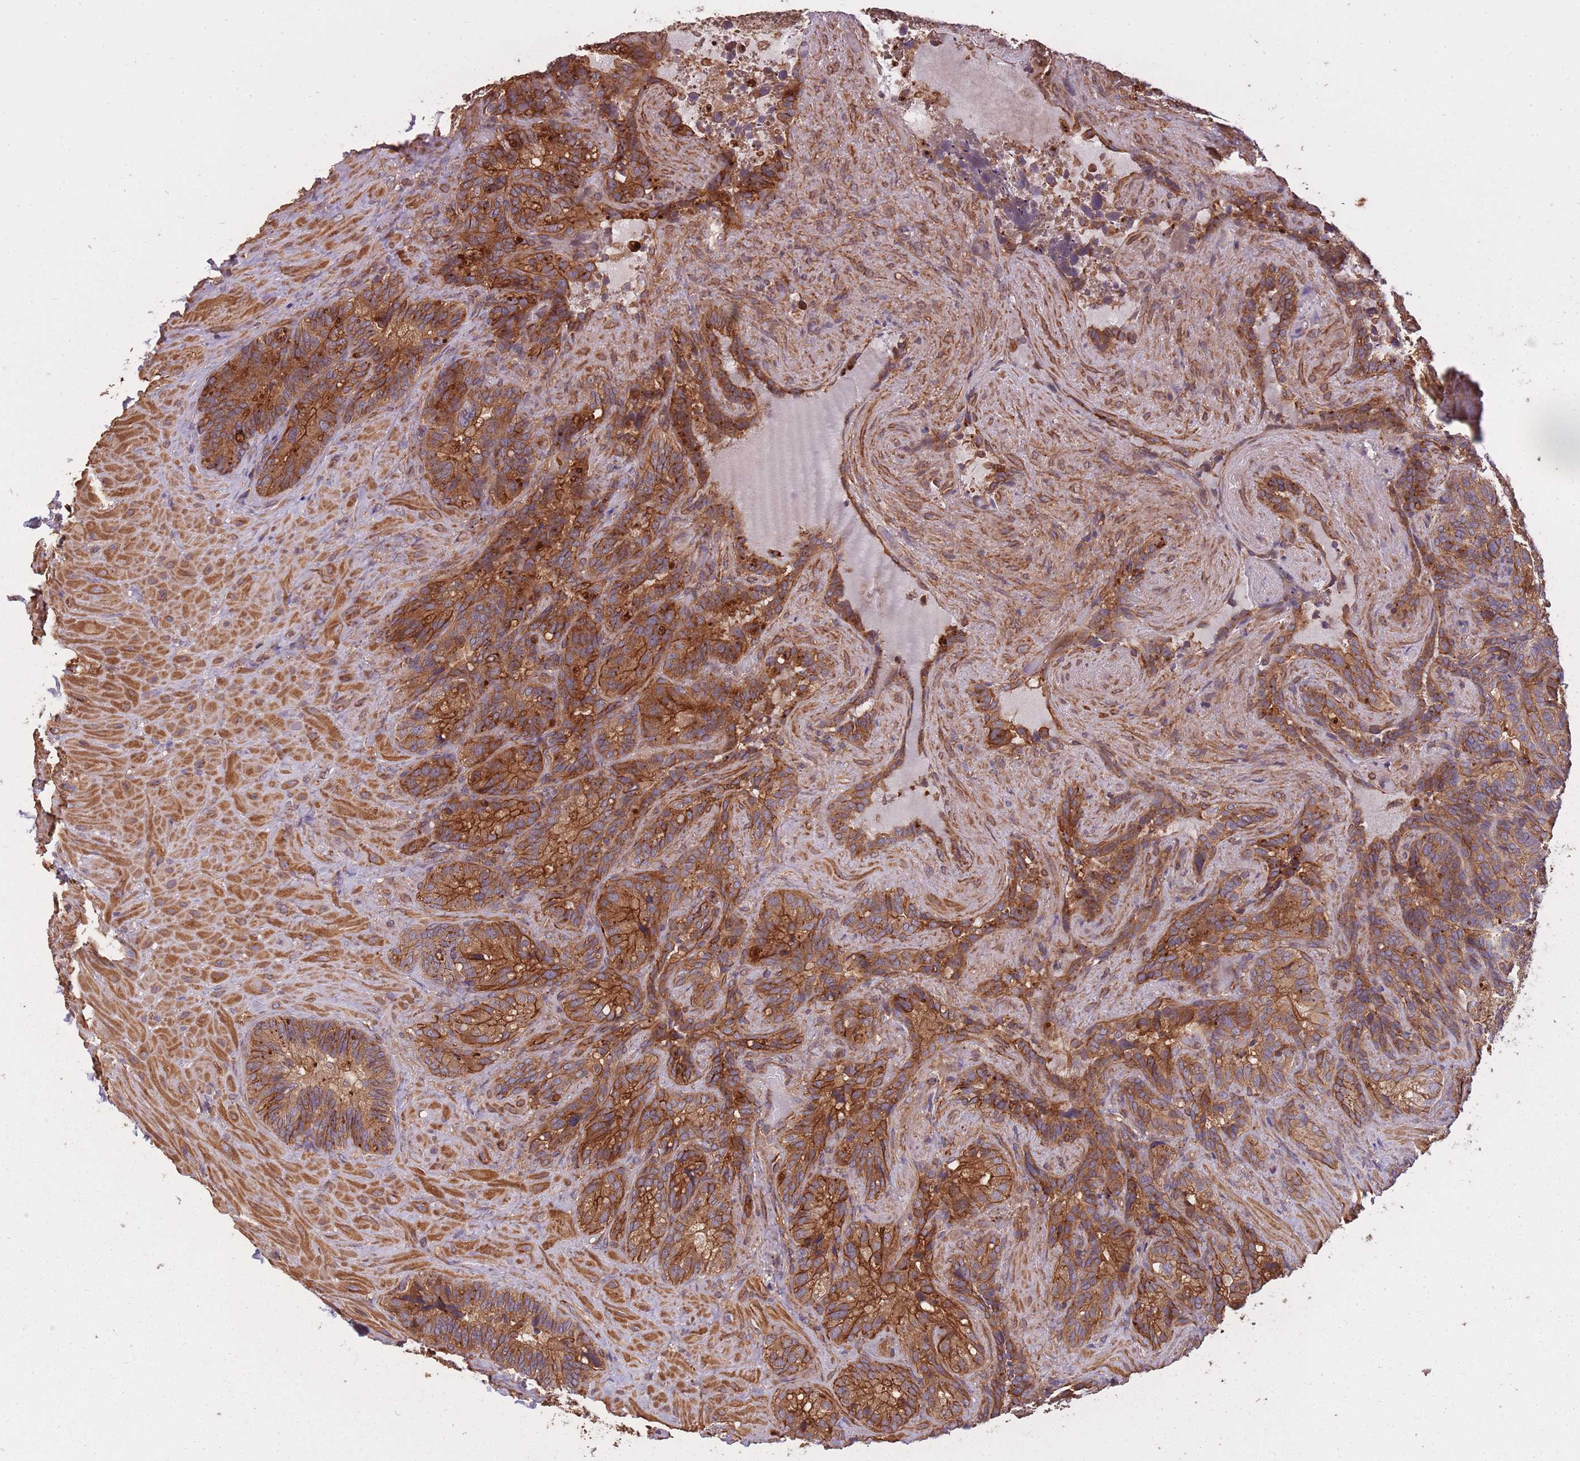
{"staining": {"intensity": "moderate", "quantity": ">75%", "location": "cytoplasmic/membranous"}, "tissue": "seminal vesicle", "cell_type": "Glandular cells", "image_type": "normal", "snomed": [{"axis": "morphology", "description": "Normal tissue, NOS"}, {"axis": "topography", "description": "Seminal veicle"}], "caption": "Protein expression analysis of benign seminal vesicle demonstrates moderate cytoplasmic/membranous positivity in approximately >75% of glandular cells. (DAB IHC, brown staining for protein, blue staining for nuclei).", "gene": "ARMH3", "patient": {"sex": "male", "age": 62}}